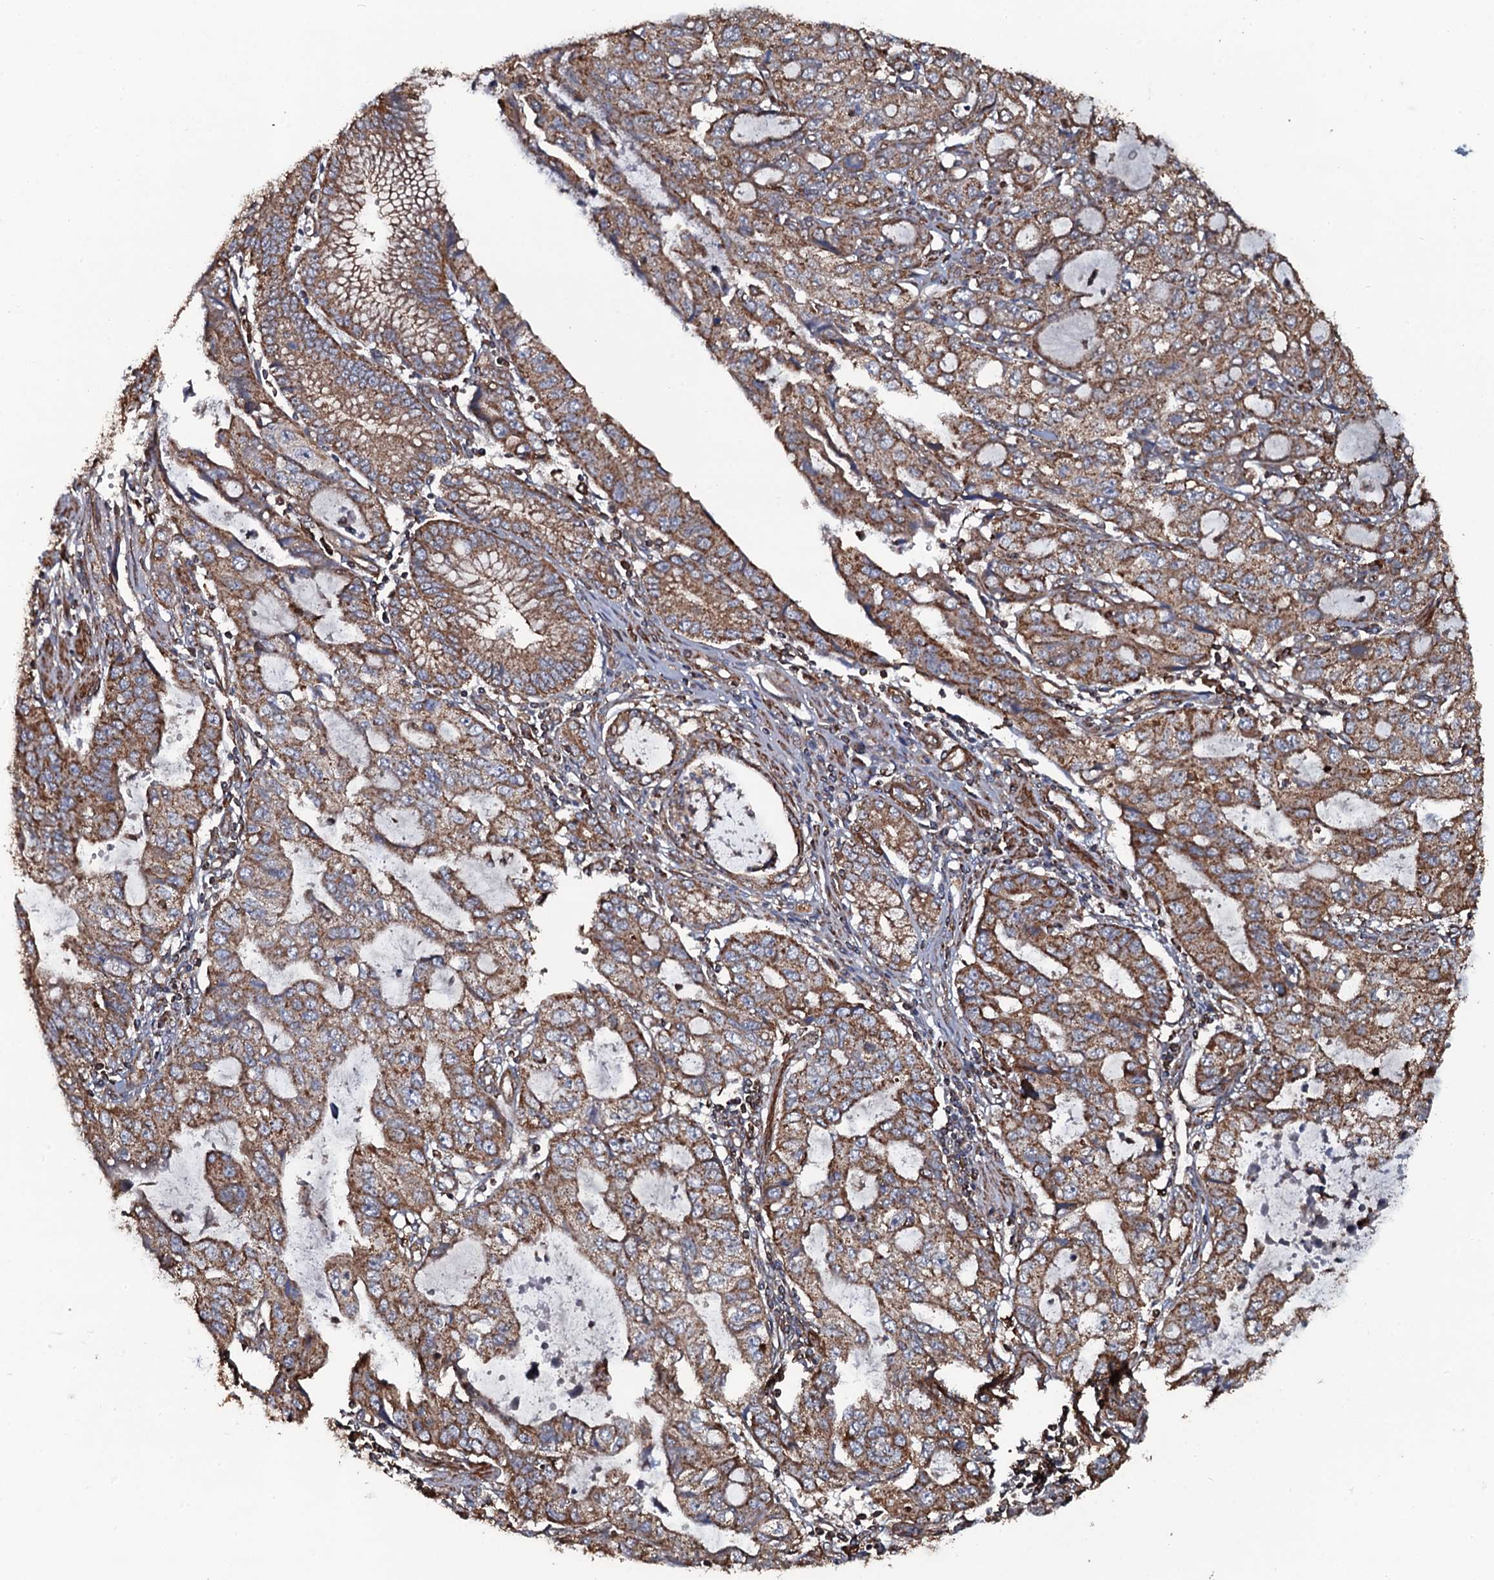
{"staining": {"intensity": "moderate", "quantity": ">75%", "location": "cytoplasmic/membranous"}, "tissue": "stomach cancer", "cell_type": "Tumor cells", "image_type": "cancer", "snomed": [{"axis": "morphology", "description": "Adenocarcinoma, NOS"}, {"axis": "topography", "description": "Stomach, upper"}], "caption": "IHC staining of stomach cancer, which shows medium levels of moderate cytoplasmic/membranous expression in approximately >75% of tumor cells indicating moderate cytoplasmic/membranous protein positivity. The staining was performed using DAB (3,3'-diaminobenzidine) (brown) for protein detection and nuclei were counterstained in hematoxylin (blue).", "gene": "VWA8", "patient": {"sex": "female", "age": 52}}